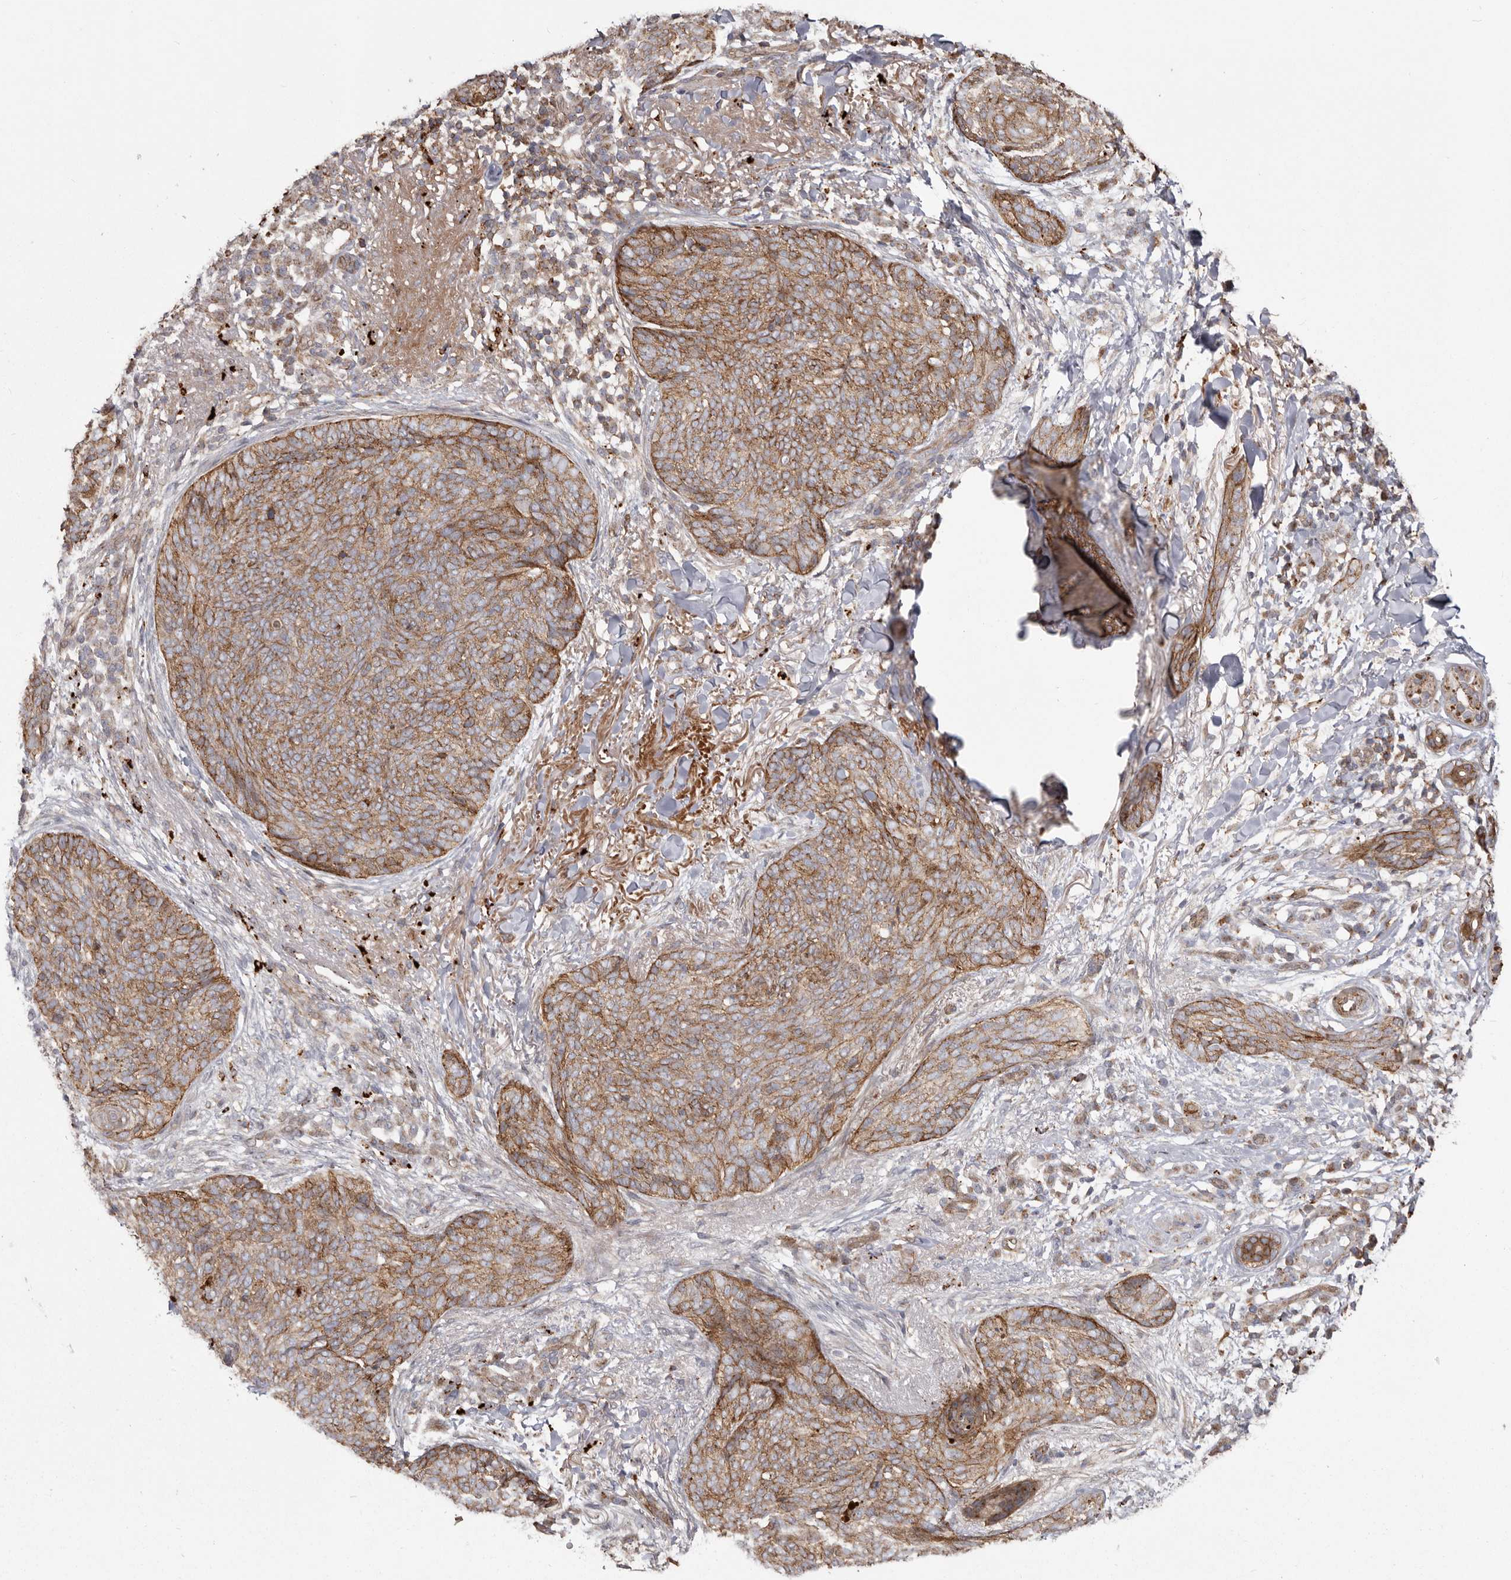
{"staining": {"intensity": "moderate", "quantity": ">75%", "location": "cytoplasmic/membranous"}, "tissue": "skin cancer", "cell_type": "Tumor cells", "image_type": "cancer", "snomed": [{"axis": "morphology", "description": "Basal cell carcinoma"}, {"axis": "topography", "description": "Skin"}], "caption": "Approximately >75% of tumor cells in human skin cancer (basal cell carcinoma) reveal moderate cytoplasmic/membranous protein expression as visualized by brown immunohistochemical staining.", "gene": "NUP43", "patient": {"sex": "male", "age": 85}}